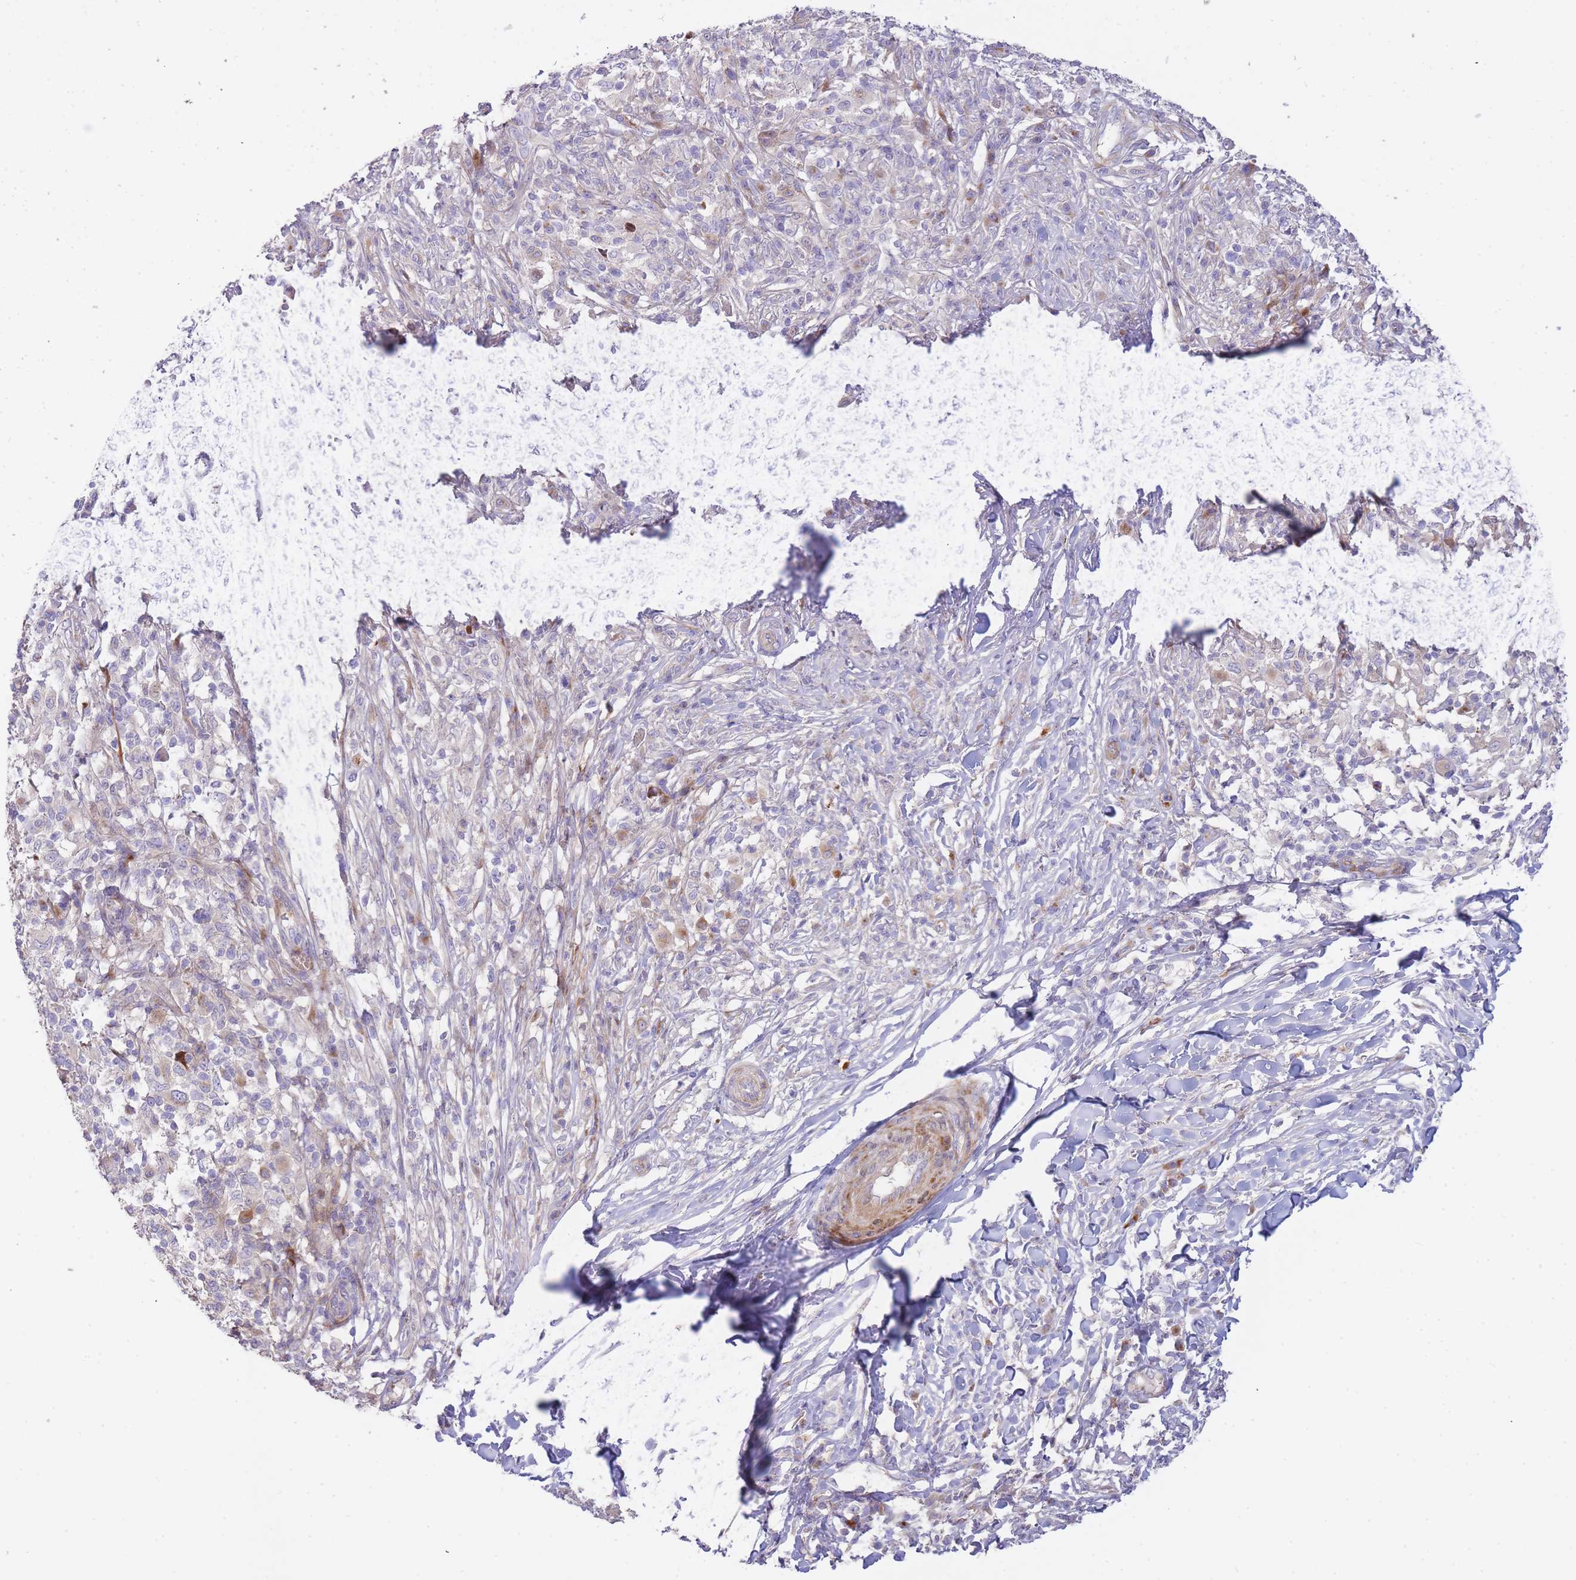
{"staining": {"intensity": "negative", "quantity": "none", "location": "none"}, "tissue": "melanoma", "cell_type": "Tumor cells", "image_type": "cancer", "snomed": [{"axis": "morphology", "description": "Malignant melanoma, NOS"}, {"axis": "topography", "description": "Skin"}], "caption": "High power microscopy histopathology image of an immunohistochemistry photomicrograph of melanoma, revealing no significant expression in tumor cells.", "gene": "ATP5MC2", "patient": {"sex": "male", "age": 66}}